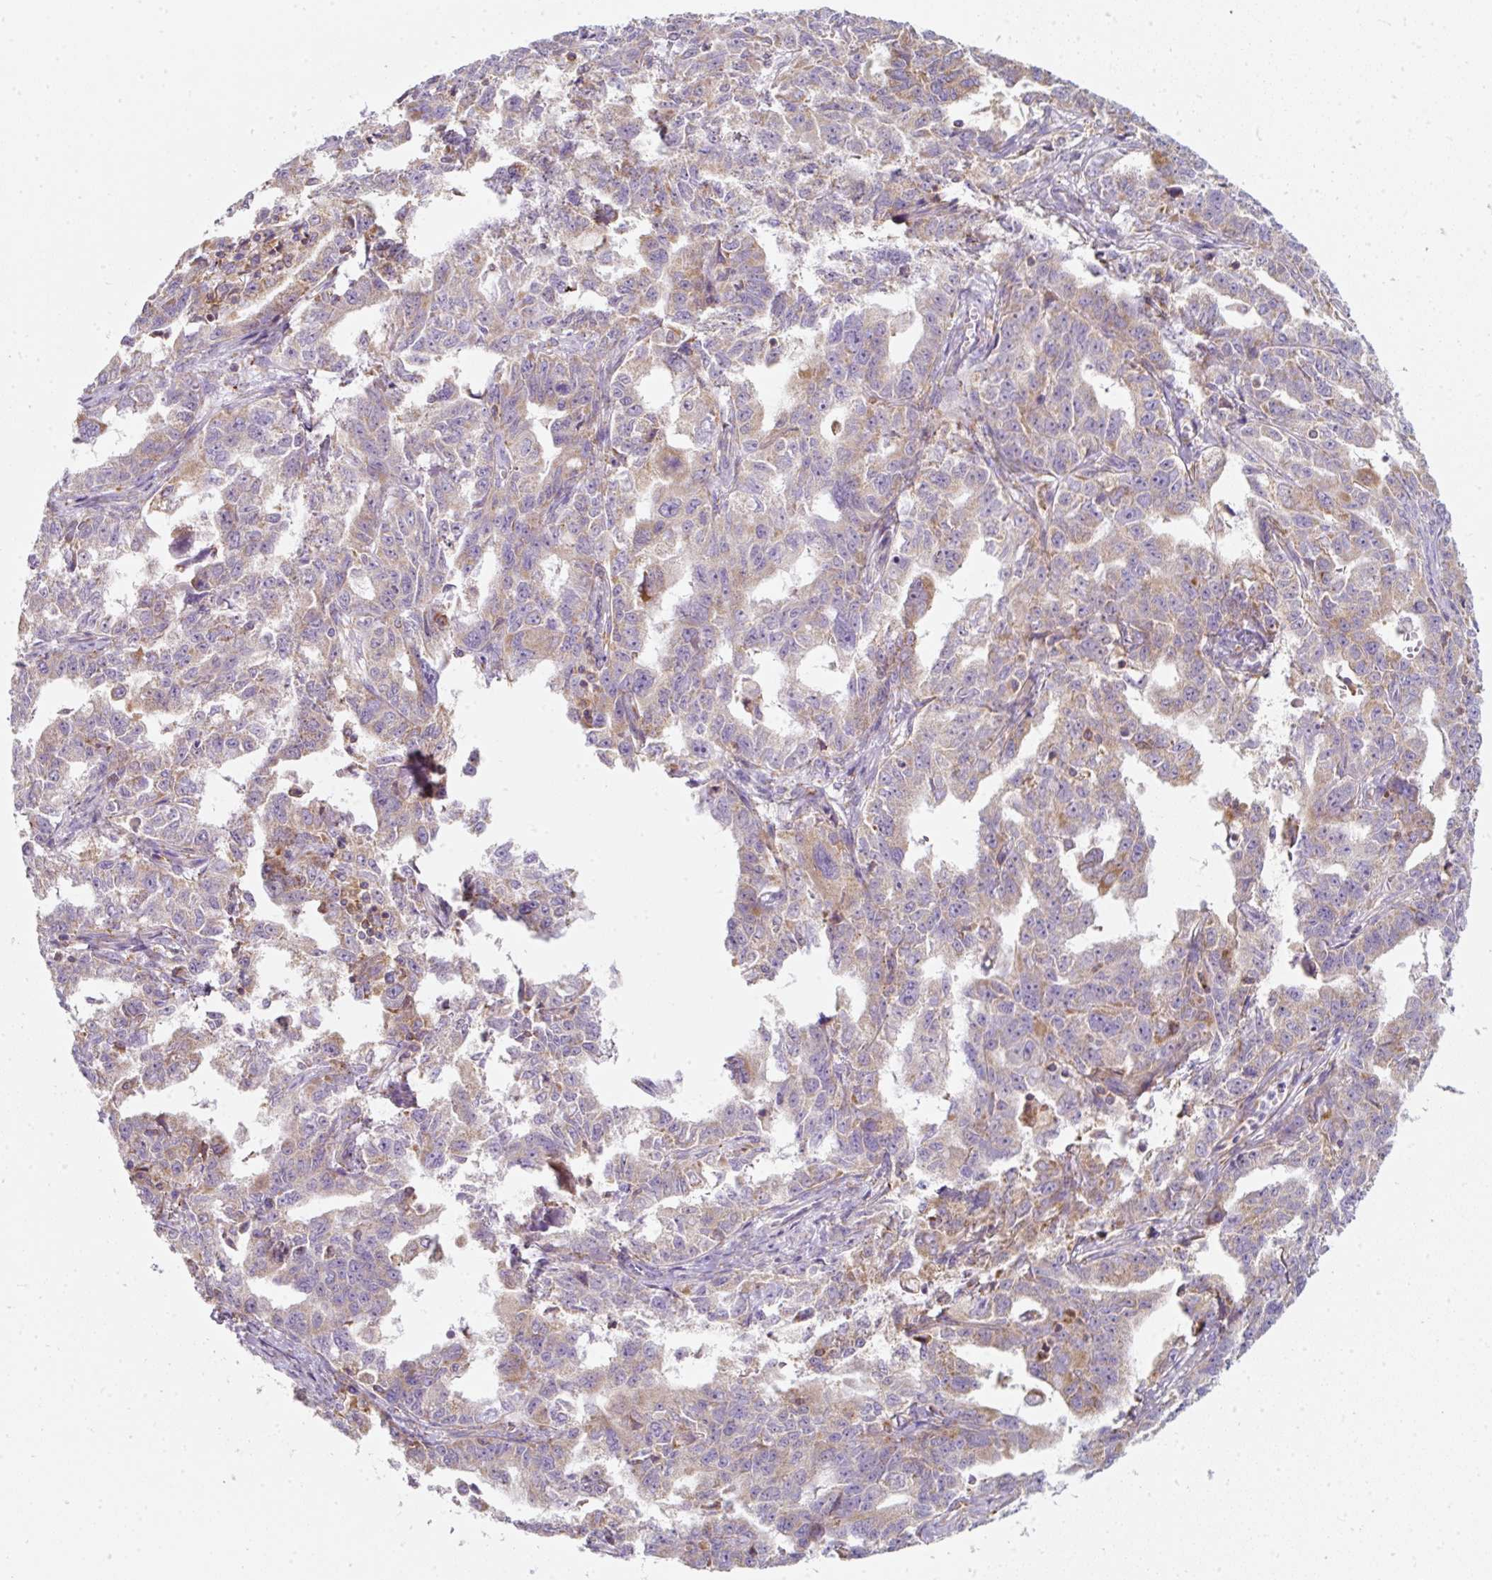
{"staining": {"intensity": "moderate", "quantity": "25%-75%", "location": "cytoplasmic/membranous"}, "tissue": "ovarian cancer", "cell_type": "Tumor cells", "image_type": "cancer", "snomed": [{"axis": "morphology", "description": "Adenocarcinoma, NOS"}, {"axis": "morphology", "description": "Carcinoma, endometroid"}, {"axis": "topography", "description": "Ovary"}], "caption": "Immunohistochemistry histopathology image of ovarian cancer (adenocarcinoma) stained for a protein (brown), which demonstrates medium levels of moderate cytoplasmic/membranous staining in about 25%-75% of tumor cells.", "gene": "ERAP2", "patient": {"sex": "female", "age": 72}}